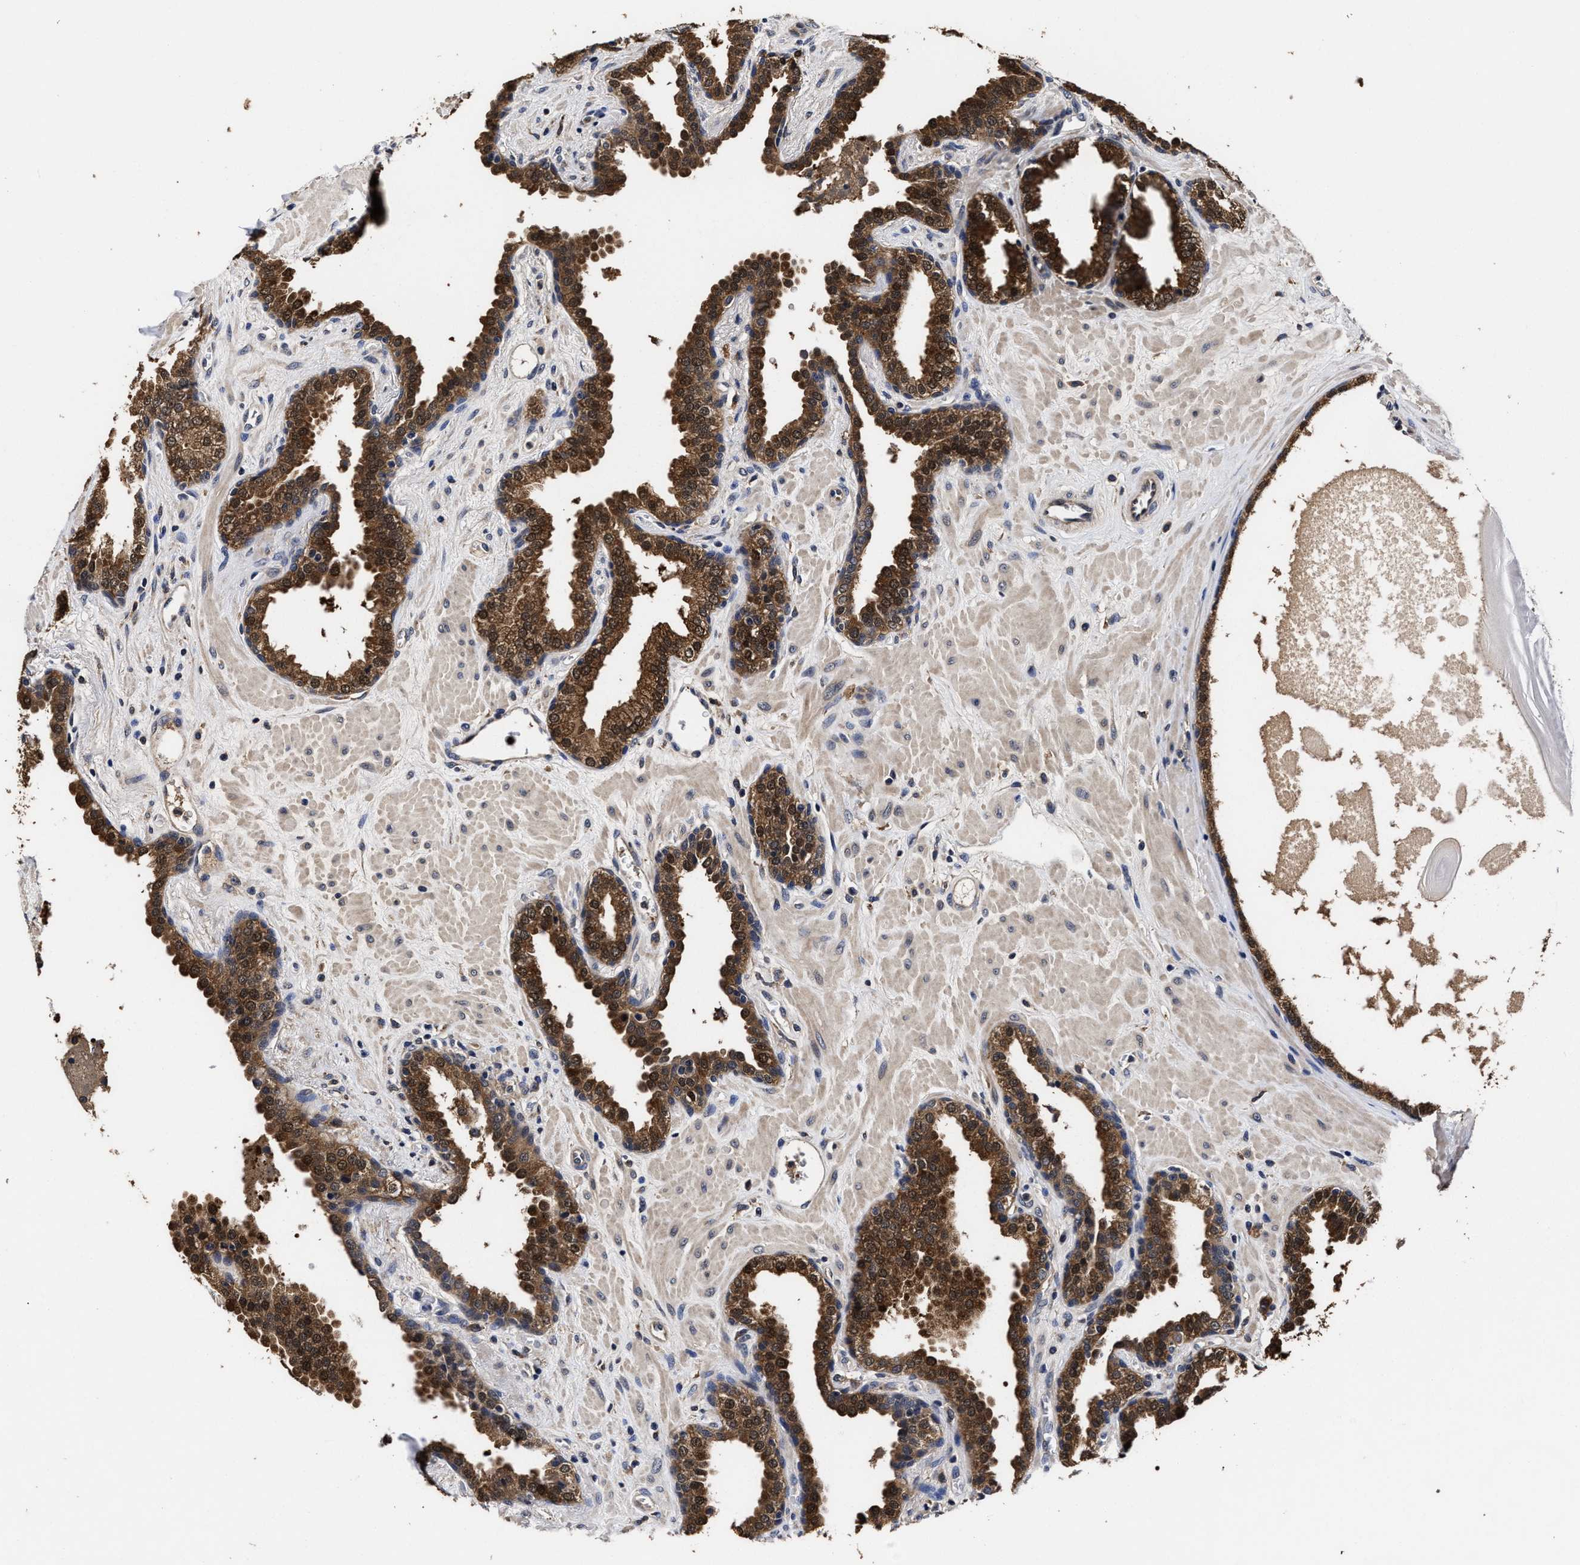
{"staining": {"intensity": "strong", "quantity": ">75%", "location": "cytoplasmic/membranous,nuclear"}, "tissue": "prostate", "cell_type": "Glandular cells", "image_type": "normal", "snomed": [{"axis": "morphology", "description": "Normal tissue, NOS"}, {"axis": "topography", "description": "Prostate"}], "caption": "About >75% of glandular cells in unremarkable prostate exhibit strong cytoplasmic/membranous,nuclear protein positivity as visualized by brown immunohistochemical staining.", "gene": "SOCS5", "patient": {"sex": "male", "age": 51}}